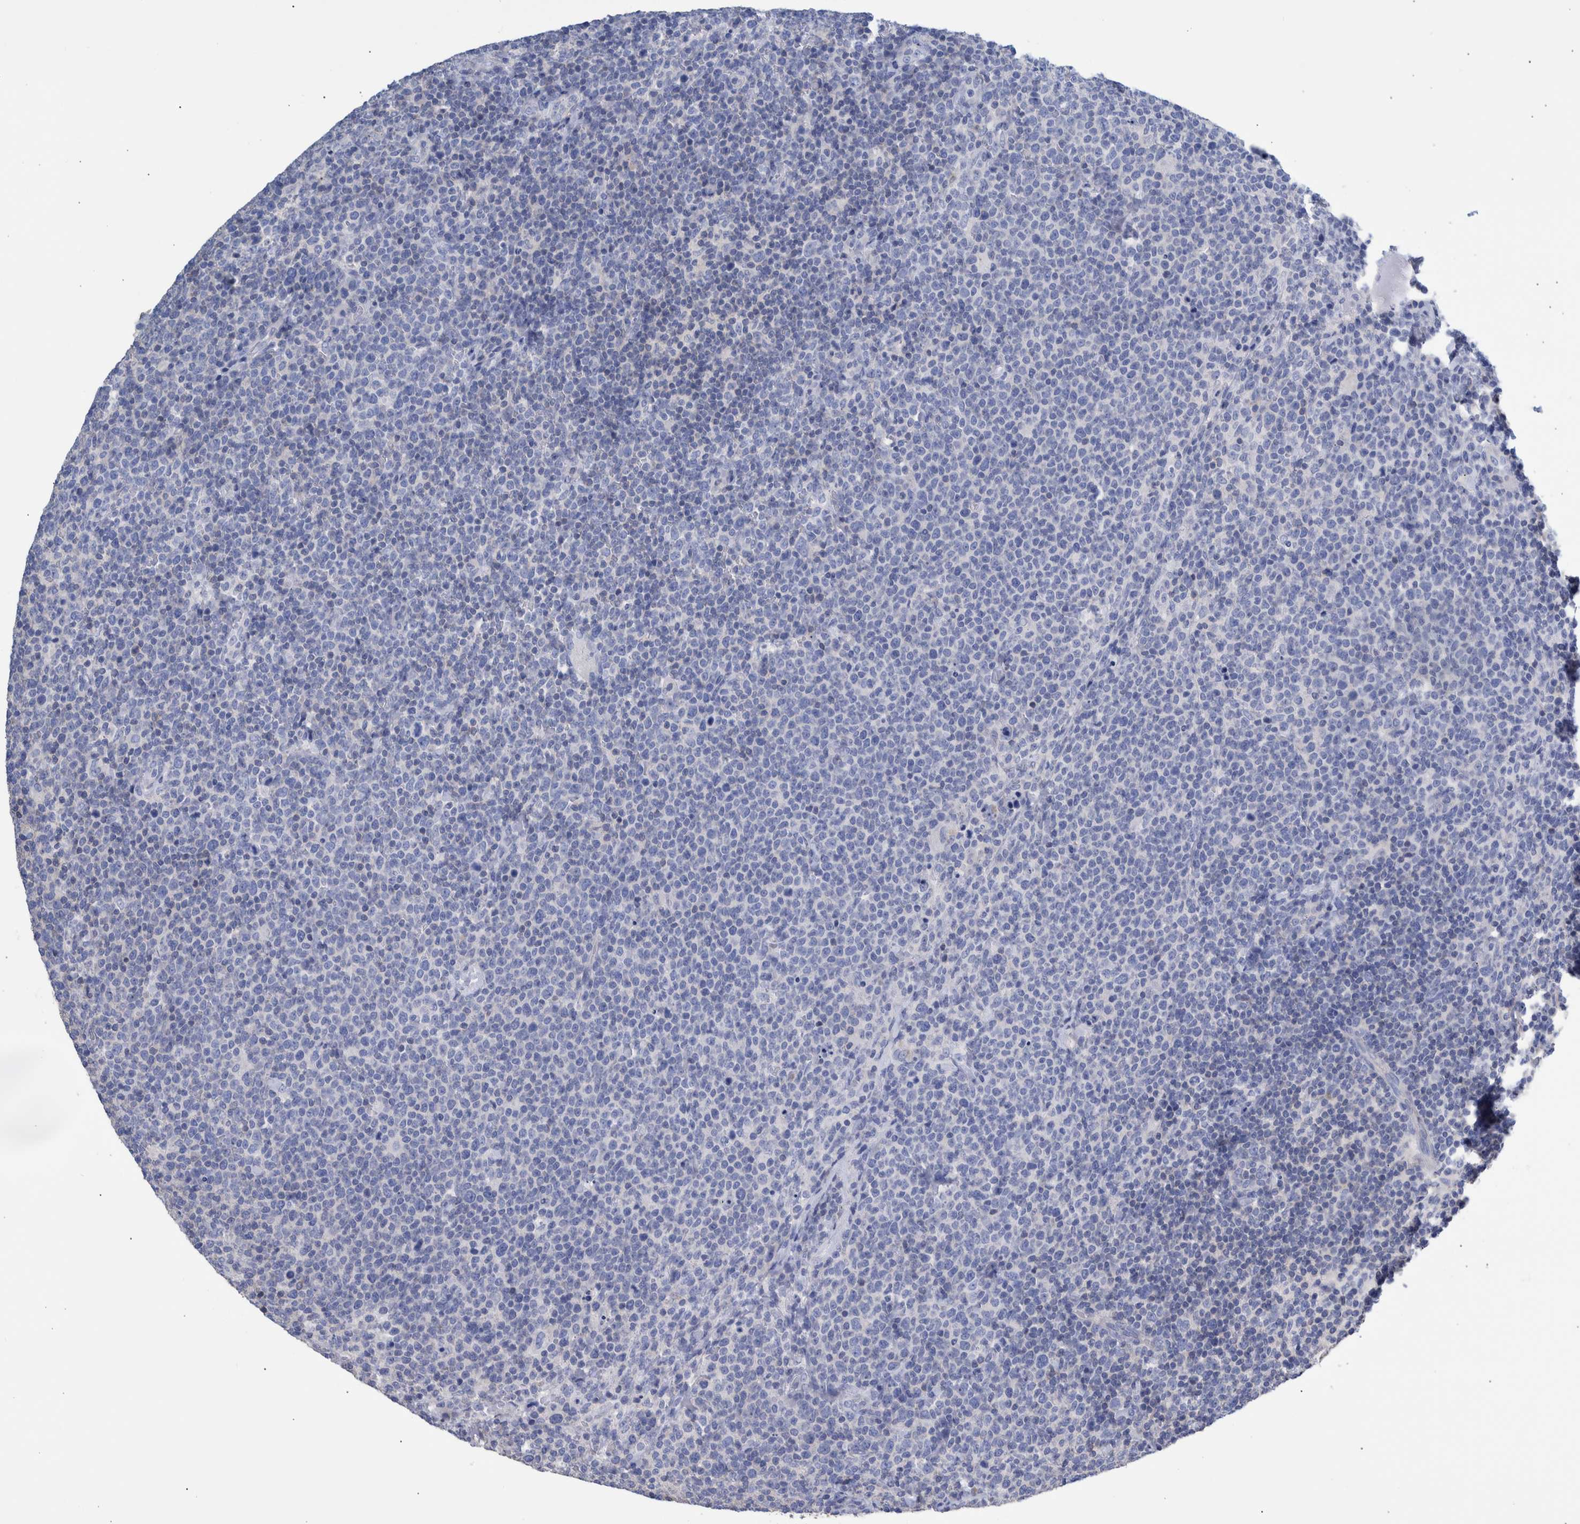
{"staining": {"intensity": "negative", "quantity": "none", "location": "none"}, "tissue": "lymphoma", "cell_type": "Tumor cells", "image_type": "cancer", "snomed": [{"axis": "morphology", "description": "Malignant lymphoma, non-Hodgkin's type, High grade"}, {"axis": "topography", "description": "Lymph node"}], "caption": "Lymphoma stained for a protein using IHC demonstrates no expression tumor cells.", "gene": "PPP3CC", "patient": {"sex": "male", "age": 61}}